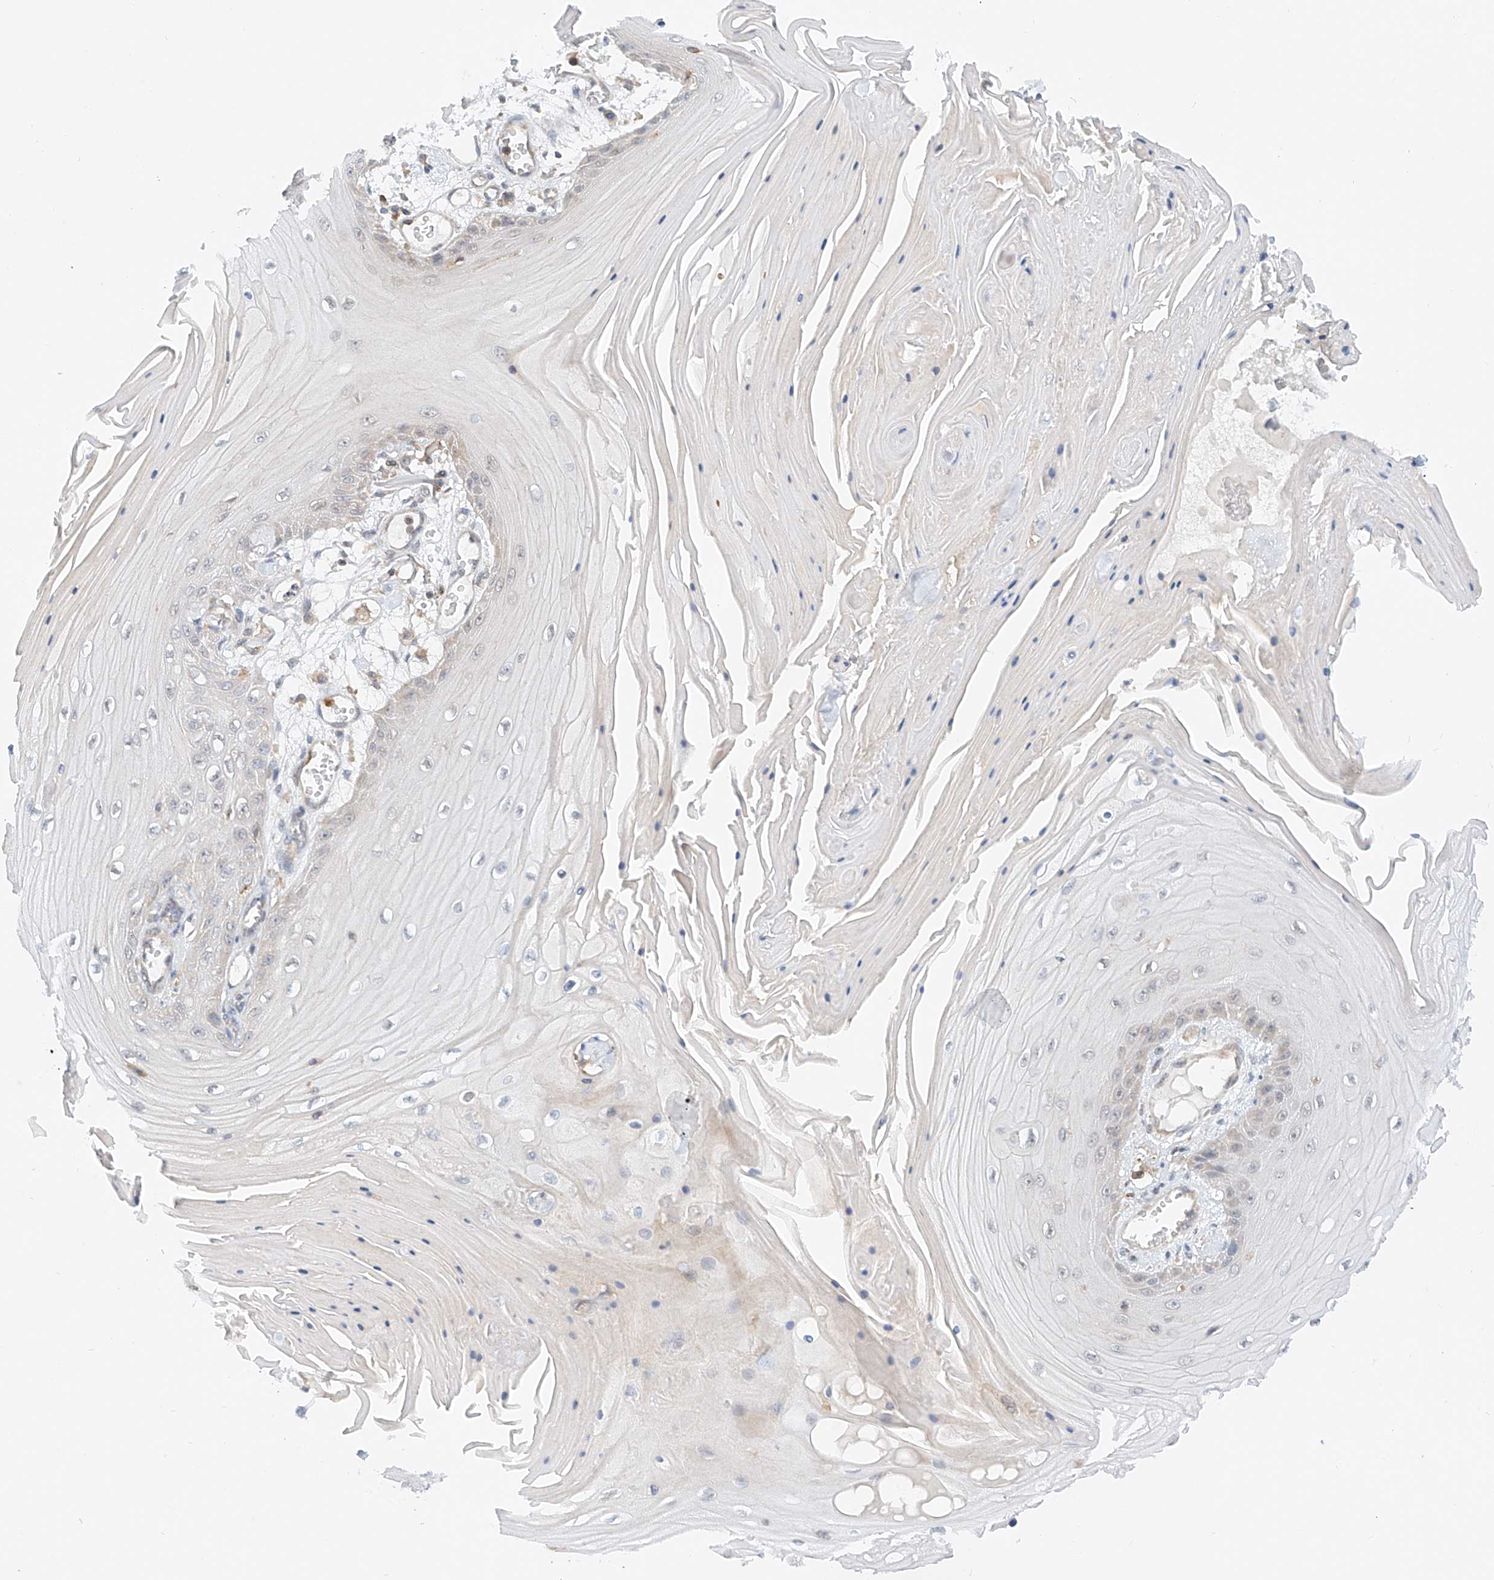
{"staining": {"intensity": "negative", "quantity": "none", "location": "none"}, "tissue": "skin cancer", "cell_type": "Tumor cells", "image_type": "cancer", "snomed": [{"axis": "morphology", "description": "Squamous cell carcinoma, NOS"}, {"axis": "topography", "description": "Skin"}], "caption": "This is an IHC image of skin cancer (squamous cell carcinoma). There is no staining in tumor cells.", "gene": "MFN2", "patient": {"sex": "male", "age": 74}}